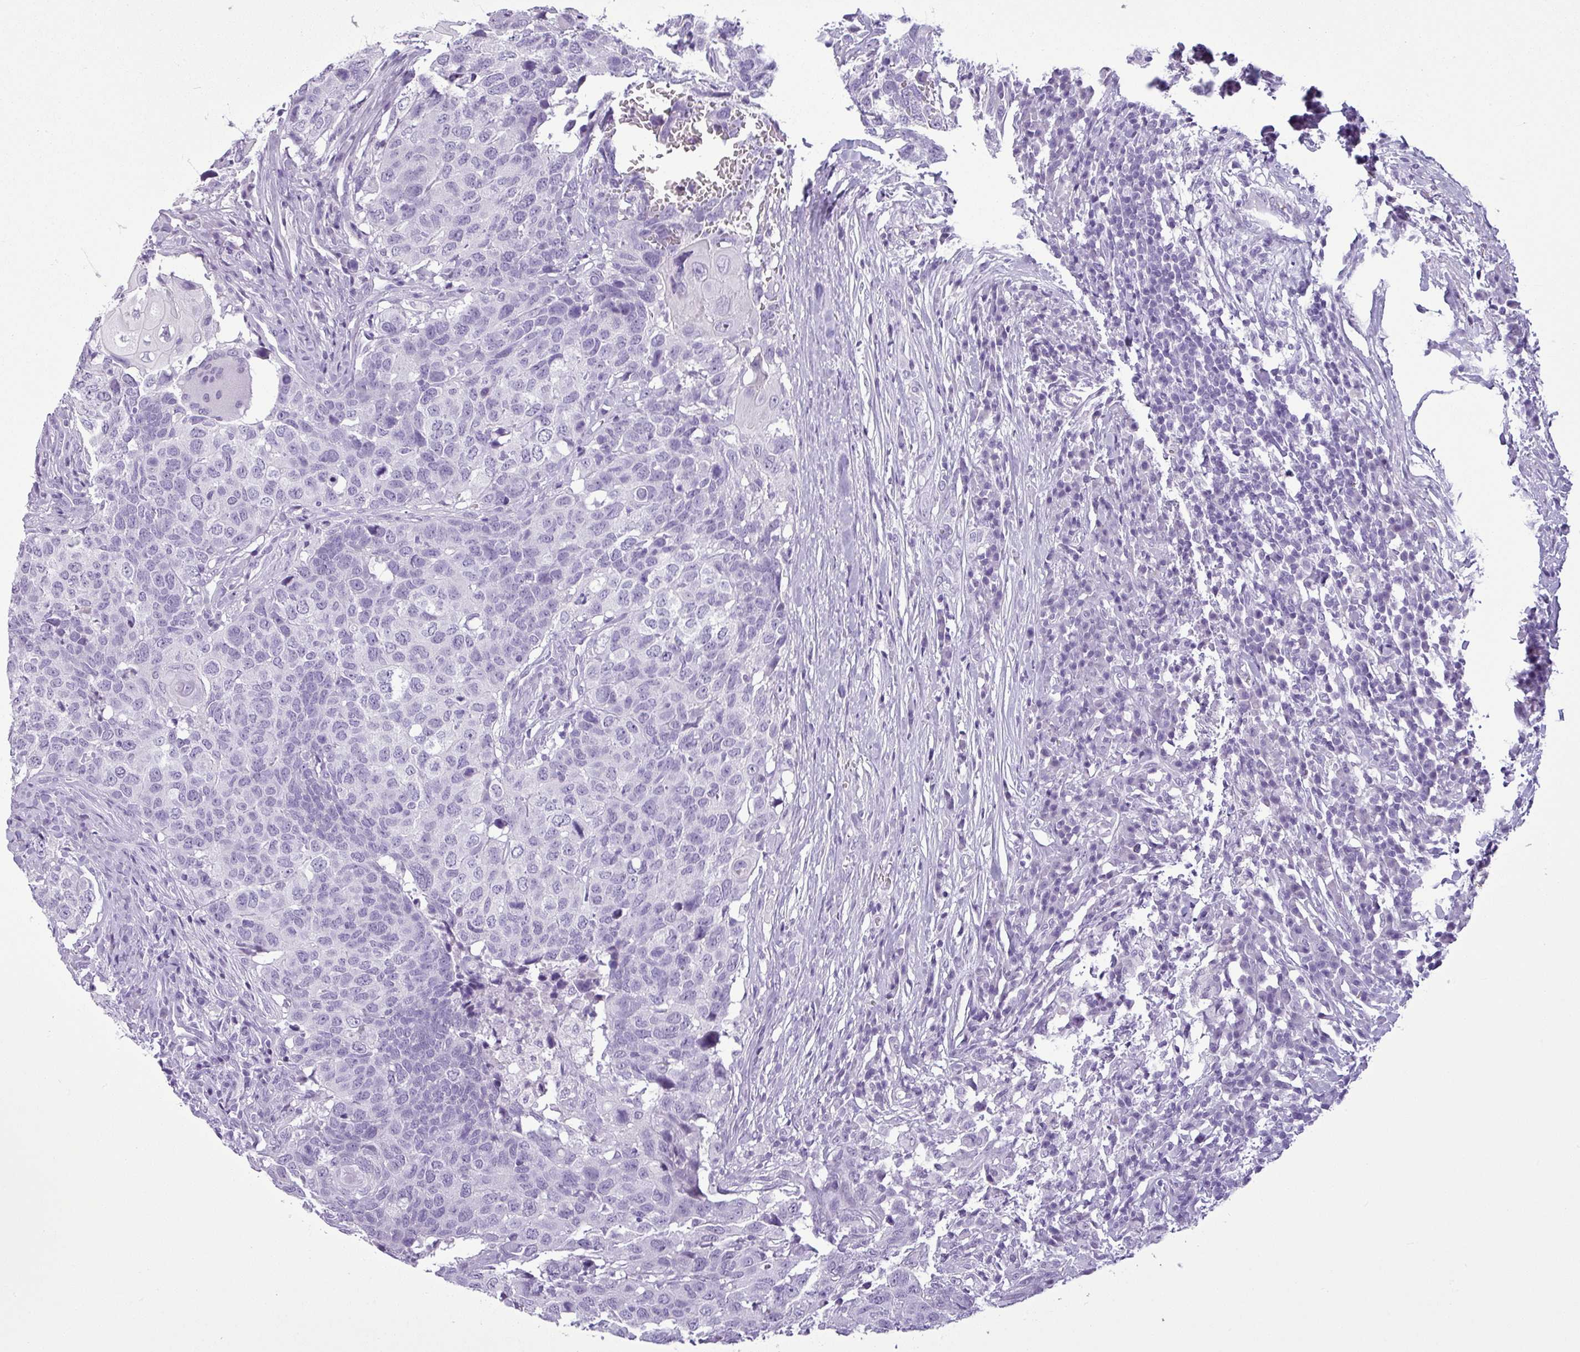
{"staining": {"intensity": "negative", "quantity": "none", "location": "none"}, "tissue": "head and neck cancer", "cell_type": "Tumor cells", "image_type": "cancer", "snomed": [{"axis": "morphology", "description": "Normal tissue, NOS"}, {"axis": "morphology", "description": "Squamous cell carcinoma, NOS"}, {"axis": "topography", "description": "Skeletal muscle"}, {"axis": "topography", "description": "Vascular tissue"}, {"axis": "topography", "description": "Peripheral nerve tissue"}, {"axis": "topography", "description": "Head-Neck"}], "caption": "DAB immunohistochemical staining of head and neck cancer demonstrates no significant positivity in tumor cells.", "gene": "CDH16", "patient": {"sex": "male", "age": 66}}